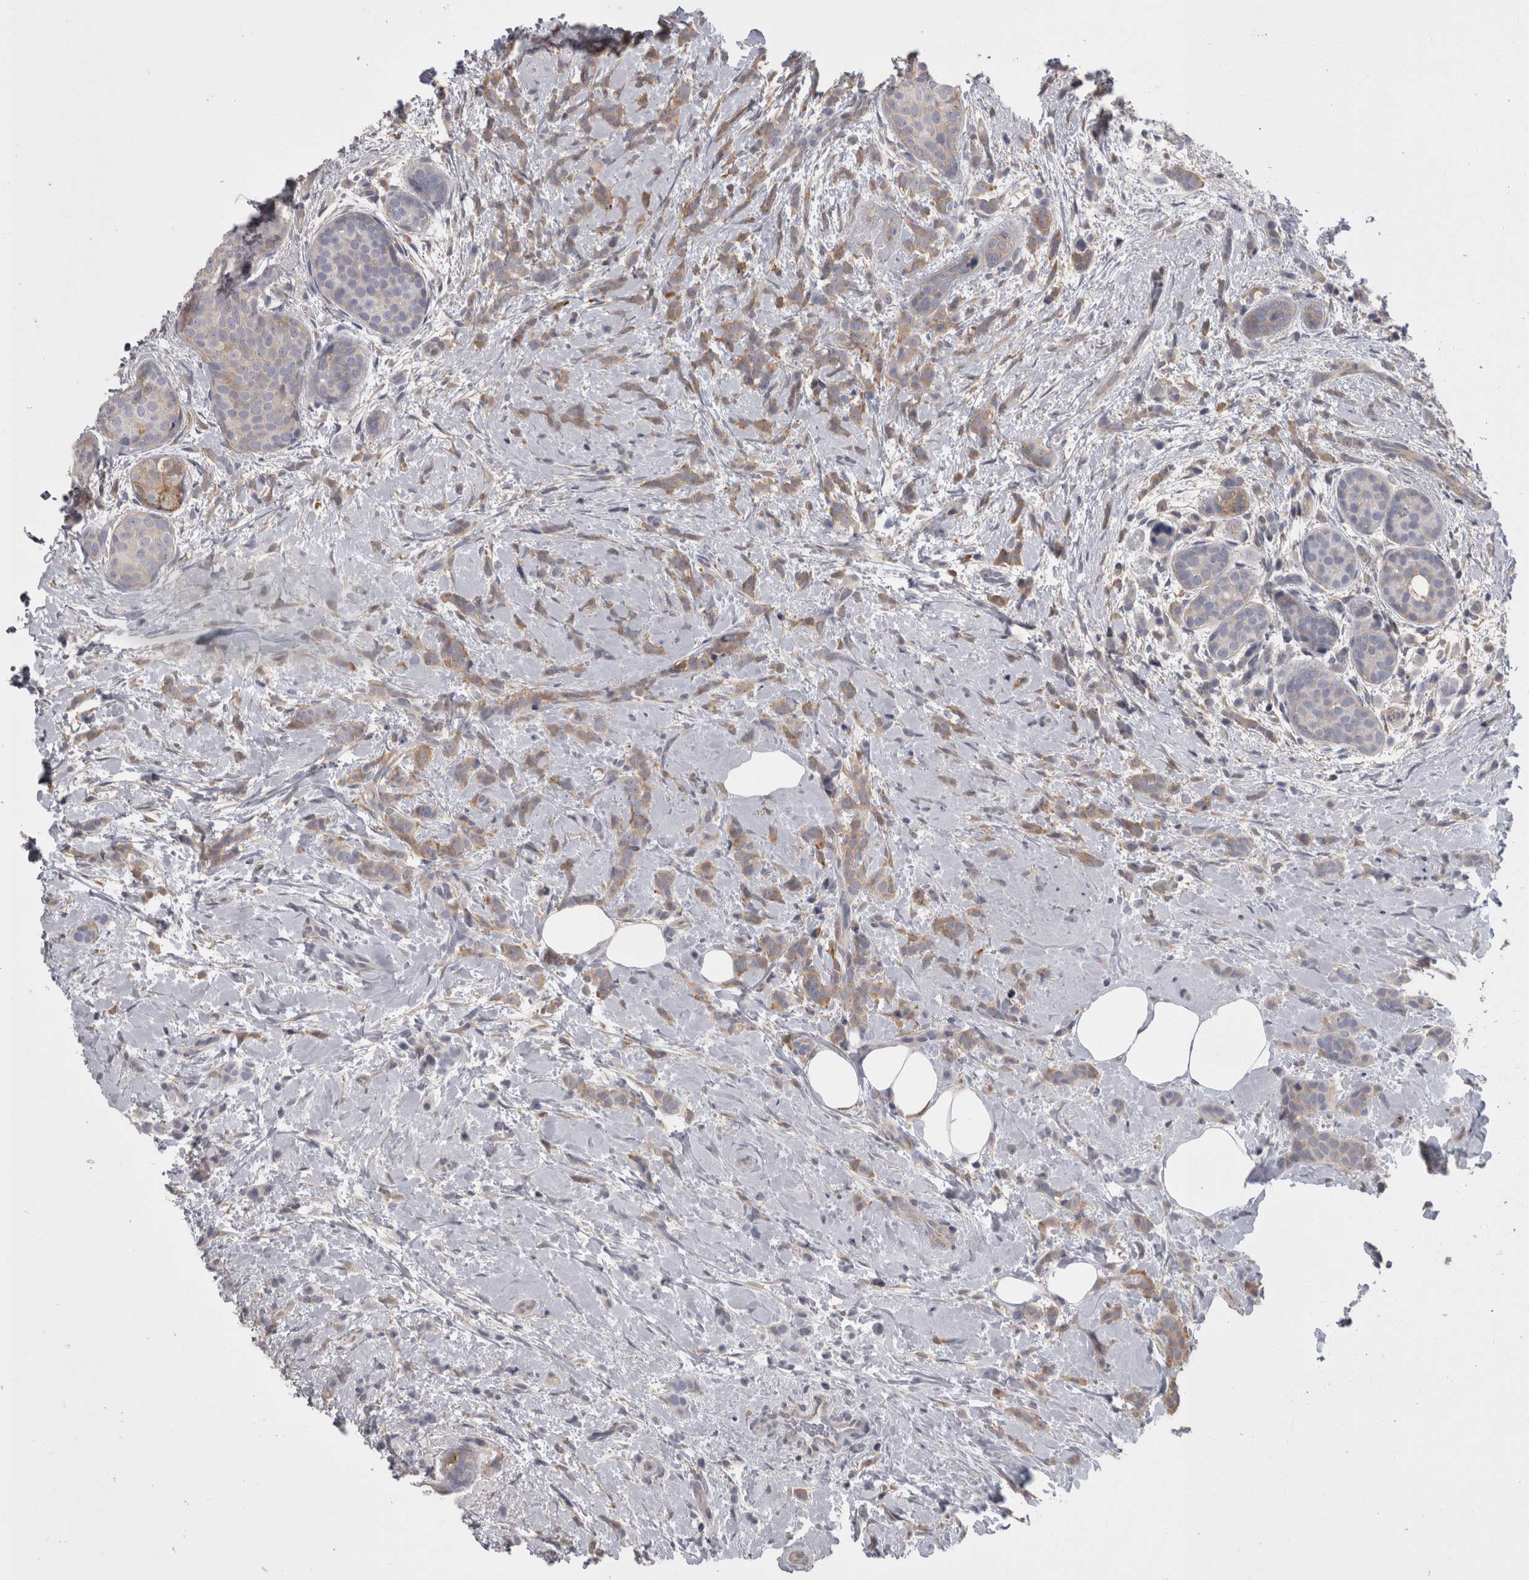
{"staining": {"intensity": "weak", "quantity": ">75%", "location": "cytoplasmic/membranous"}, "tissue": "breast cancer", "cell_type": "Tumor cells", "image_type": "cancer", "snomed": [{"axis": "morphology", "description": "Lobular carcinoma, in situ"}, {"axis": "morphology", "description": "Lobular carcinoma"}, {"axis": "topography", "description": "Breast"}], "caption": "Lobular carcinoma in situ (breast) was stained to show a protein in brown. There is low levels of weak cytoplasmic/membranous staining in approximately >75% of tumor cells.", "gene": "CAMK2D", "patient": {"sex": "female", "age": 41}}